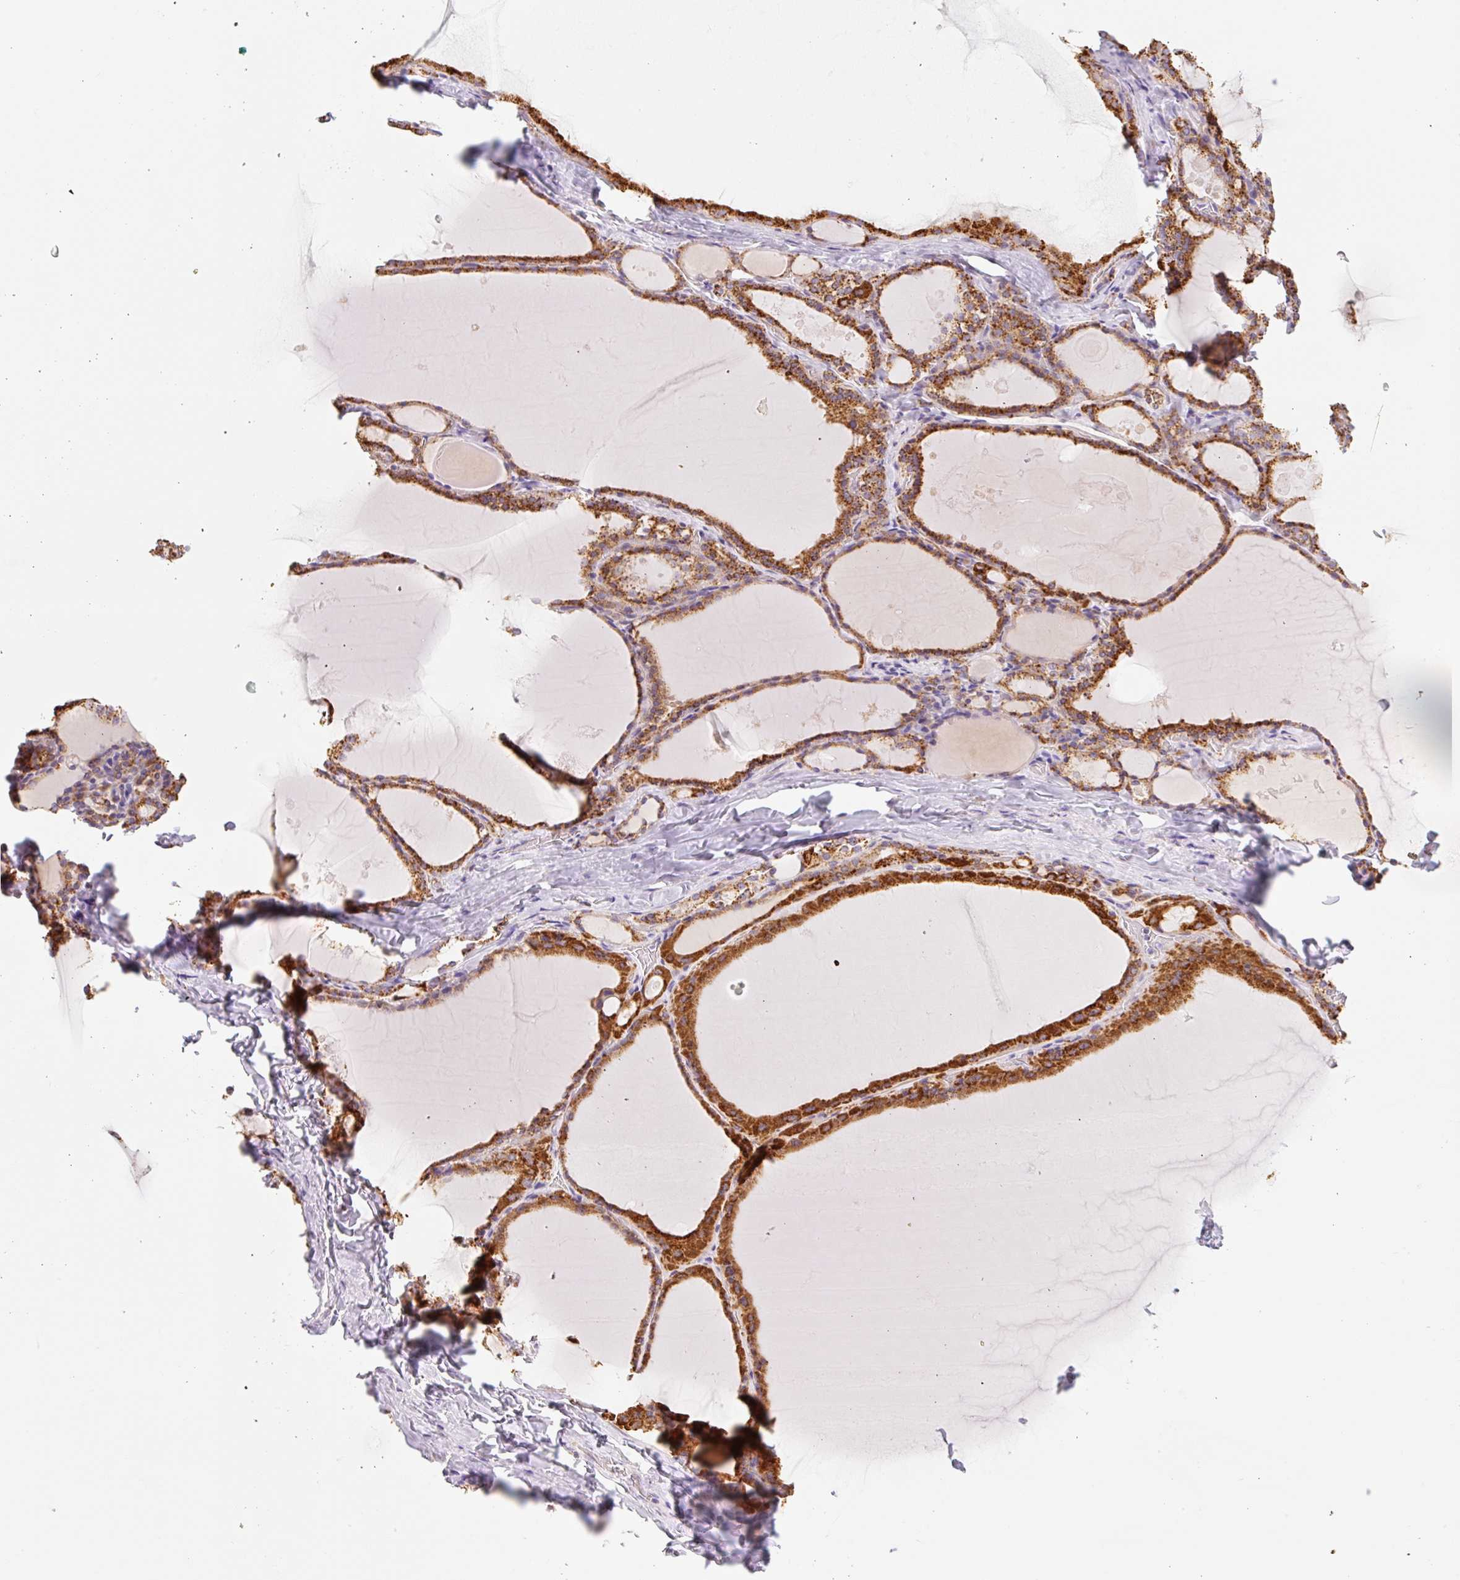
{"staining": {"intensity": "strong", "quantity": ">75%", "location": "cytoplasmic/membranous"}, "tissue": "thyroid gland", "cell_type": "Glandular cells", "image_type": "normal", "snomed": [{"axis": "morphology", "description": "Normal tissue, NOS"}, {"axis": "topography", "description": "Thyroid gland"}], "caption": "Brown immunohistochemical staining in normal thyroid gland displays strong cytoplasmic/membranous positivity in about >75% of glandular cells.", "gene": "GOSR2", "patient": {"sex": "male", "age": 56}}